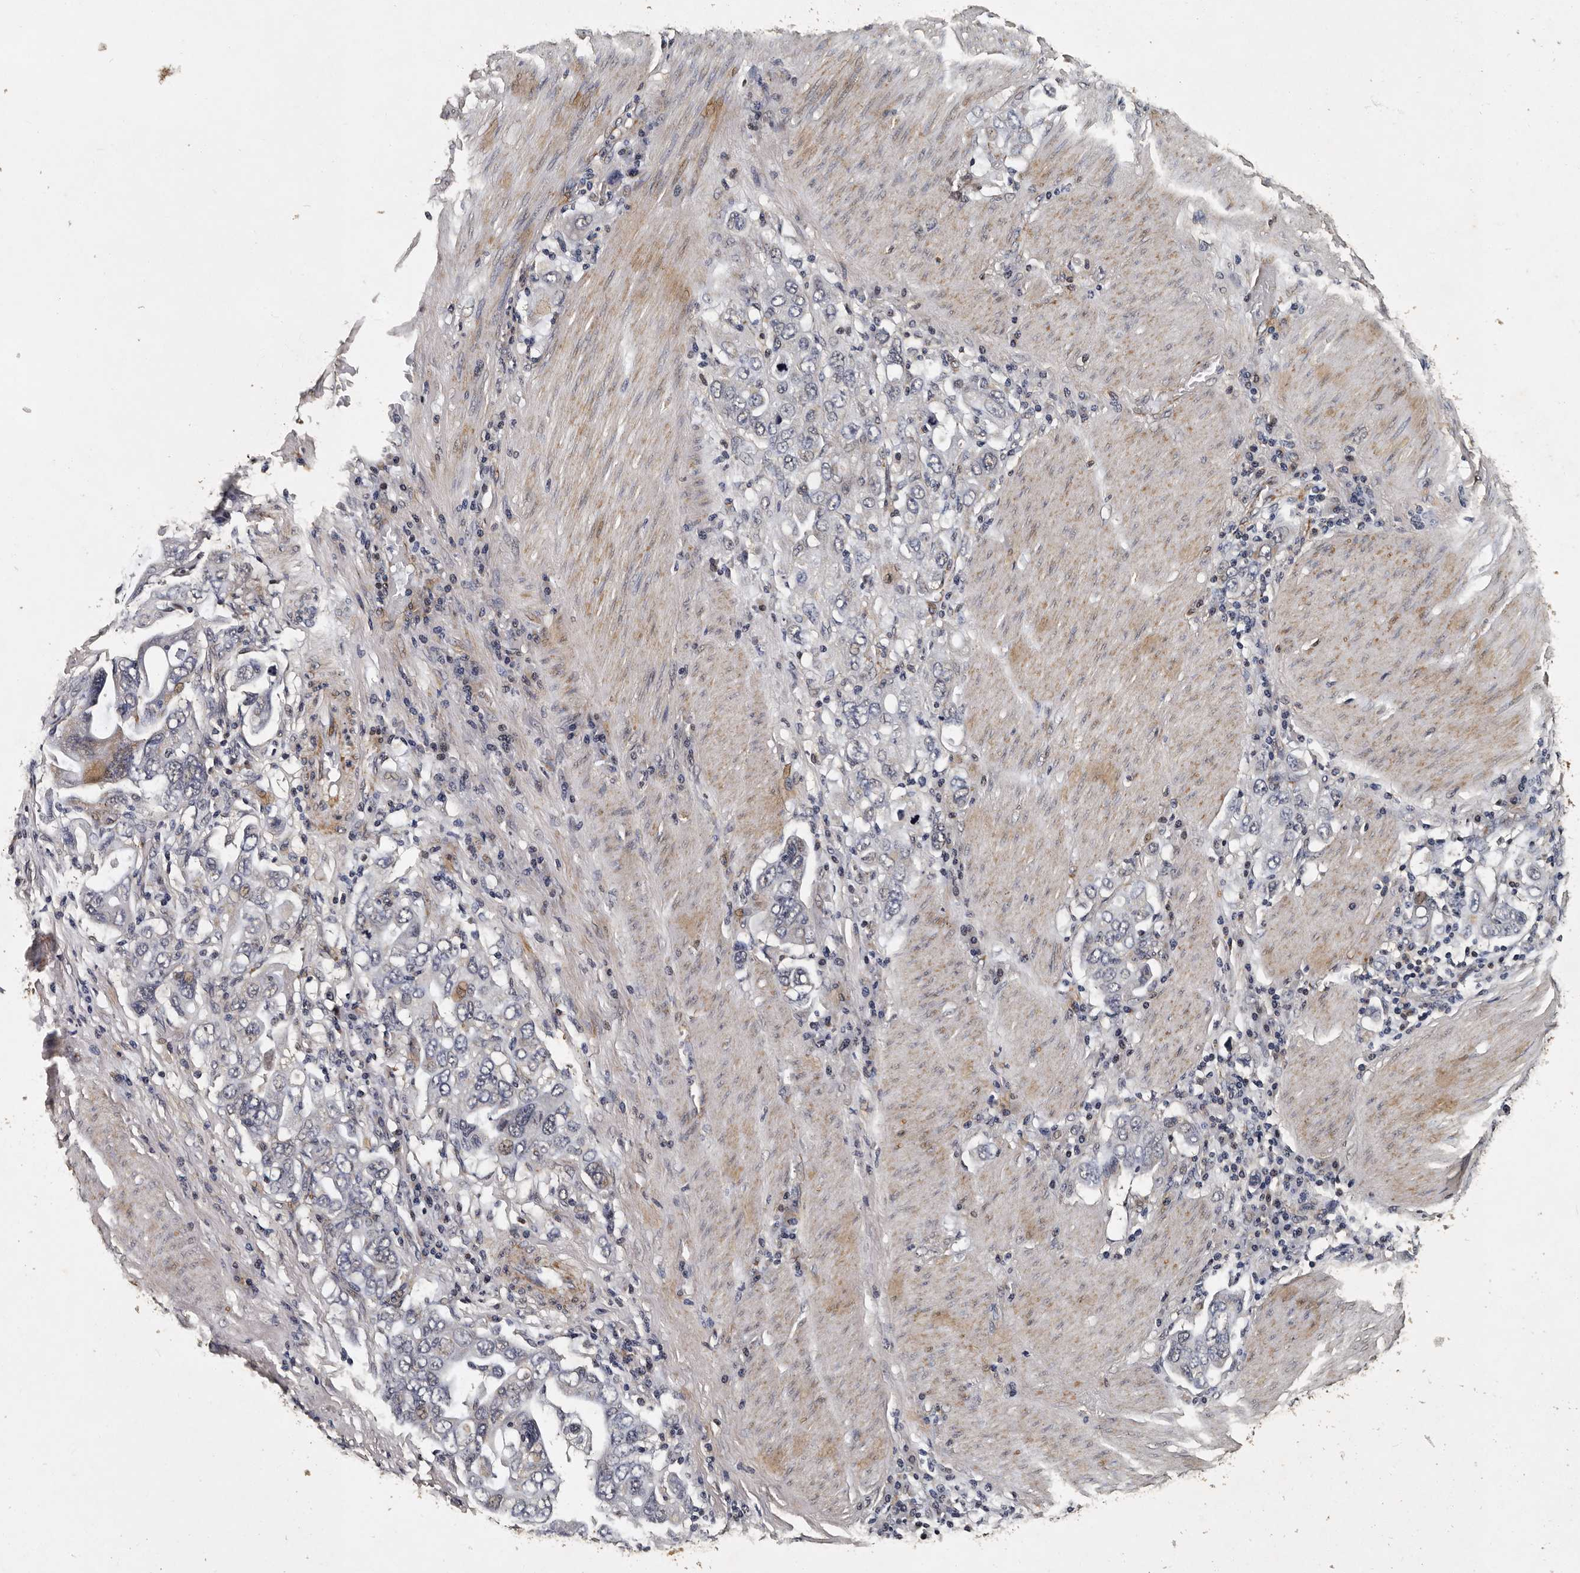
{"staining": {"intensity": "negative", "quantity": "none", "location": "none"}, "tissue": "stomach cancer", "cell_type": "Tumor cells", "image_type": "cancer", "snomed": [{"axis": "morphology", "description": "Adenocarcinoma, NOS"}, {"axis": "topography", "description": "Stomach, upper"}], "caption": "DAB (3,3'-diaminobenzidine) immunohistochemical staining of human stomach cancer demonstrates no significant positivity in tumor cells.", "gene": "CPNE3", "patient": {"sex": "male", "age": 62}}